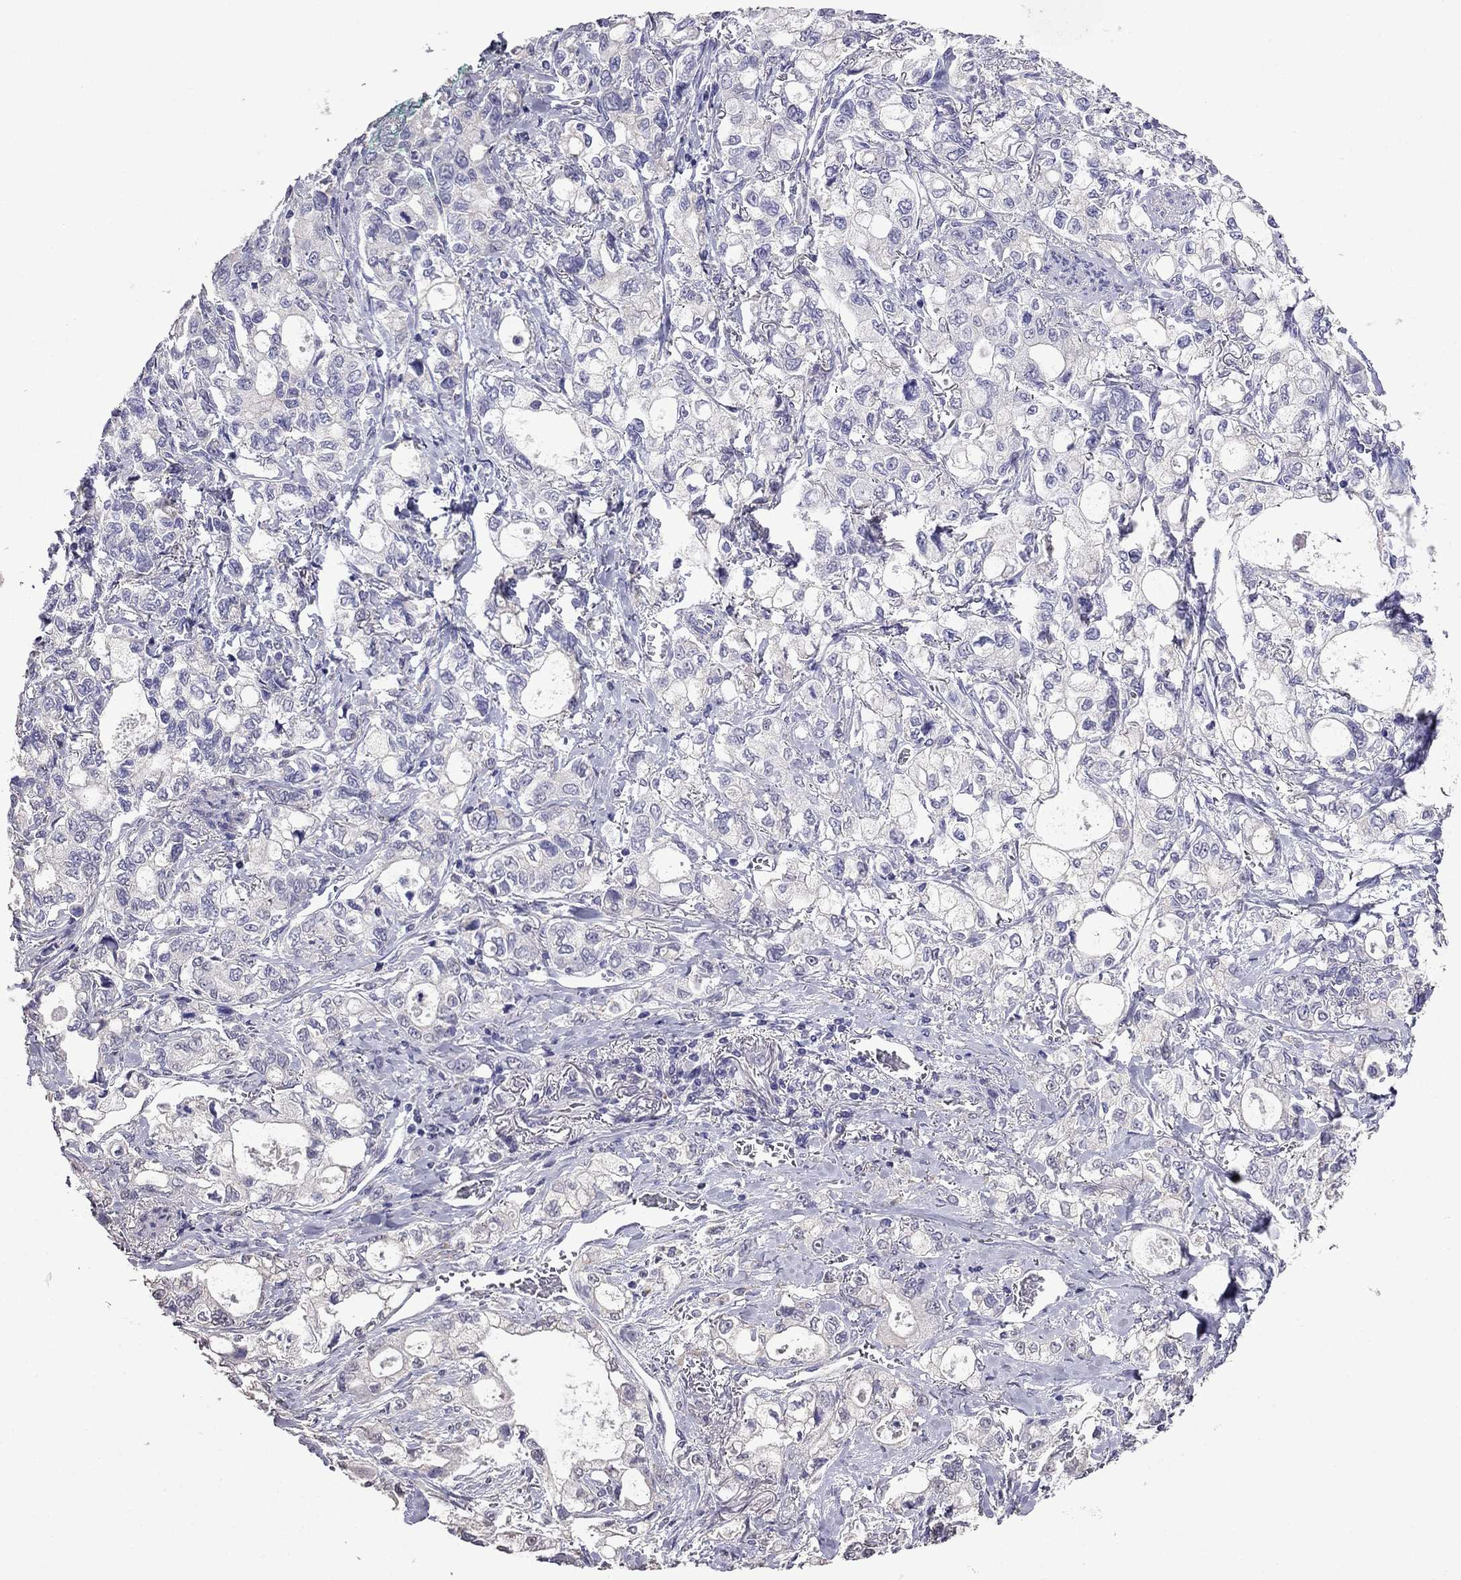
{"staining": {"intensity": "negative", "quantity": "none", "location": "none"}, "tissue": "stomach cancer", "cell_type": "Tumor cells", "image_type": "cancer", "snomed": [{"axis": "morphology", "description": "Adenocarcinoma, NOS"}, {"axis": "topography", "description": "Stomach"}], "caption": "A high-resolution histopathology image shows immunohistochemistry staining of adenocarcinoma (stomach), which demonstrates no significant expression in tumor cells.", "gene": "AK5", "patient": {"sex": "male", "age": 63}}